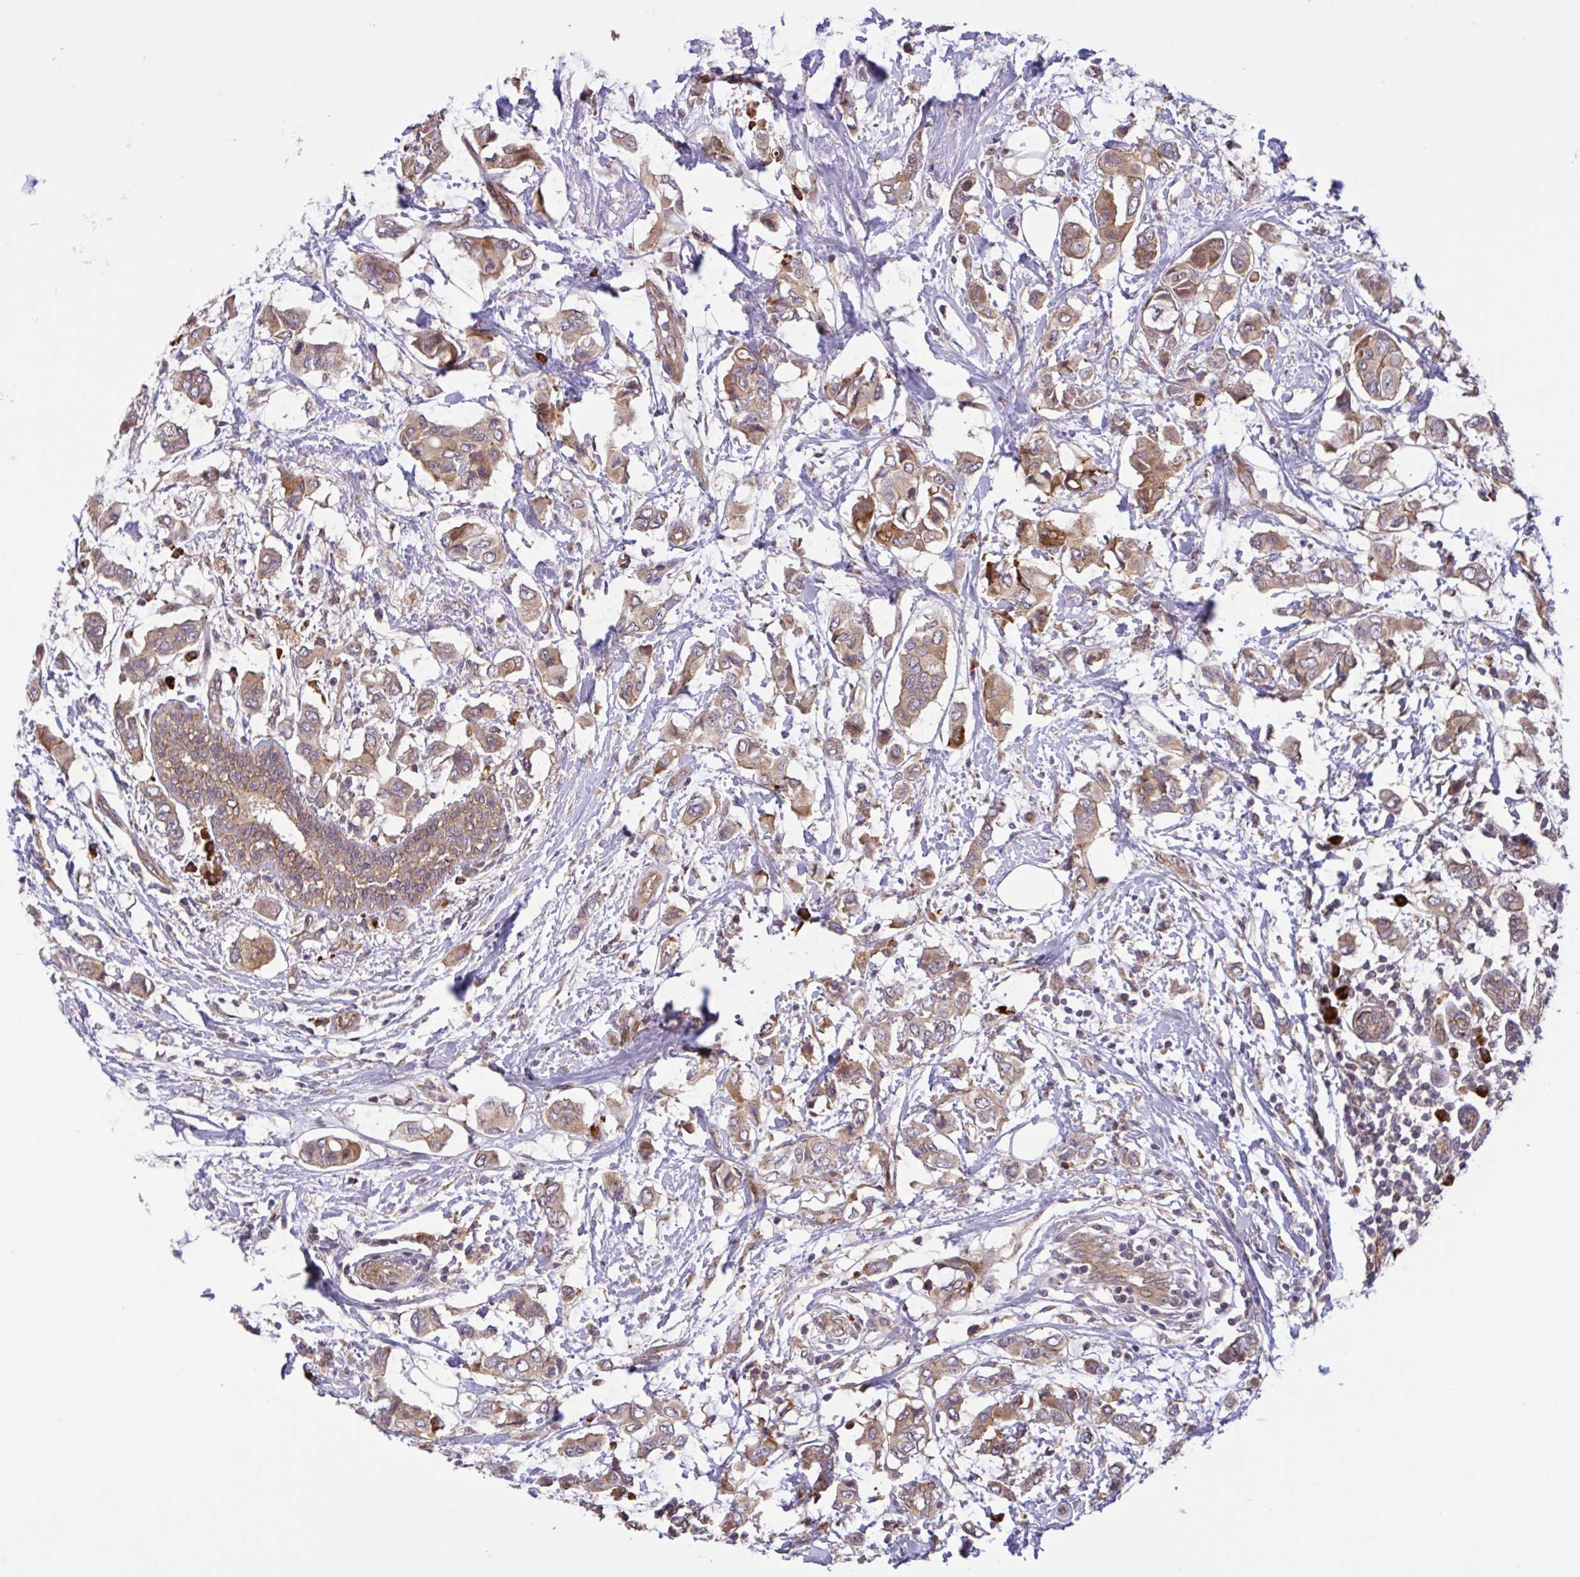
{"staining": {"intensity": "moderate", "quantity": ">75%", "location": "cytoplasmic/membranous"}, "tissue": "breast cancer", "cell_type": "Tumor cells", "image_type": "cancer", "snomed": [{"axis": "morphology", "description": "Lobular carcinoma"}, {"axis": "topography", "description": "Breast"}], "caption": "DAB (3,3'-diaminobenzidine) immunohistochemical staining of lobular carcinoma (breast) displays moderate cytoplasmic/membranous protein expression in about >75% of tumor cells.", "gene": "INTS10", "patient": {"sex": "female", "age": 51}}